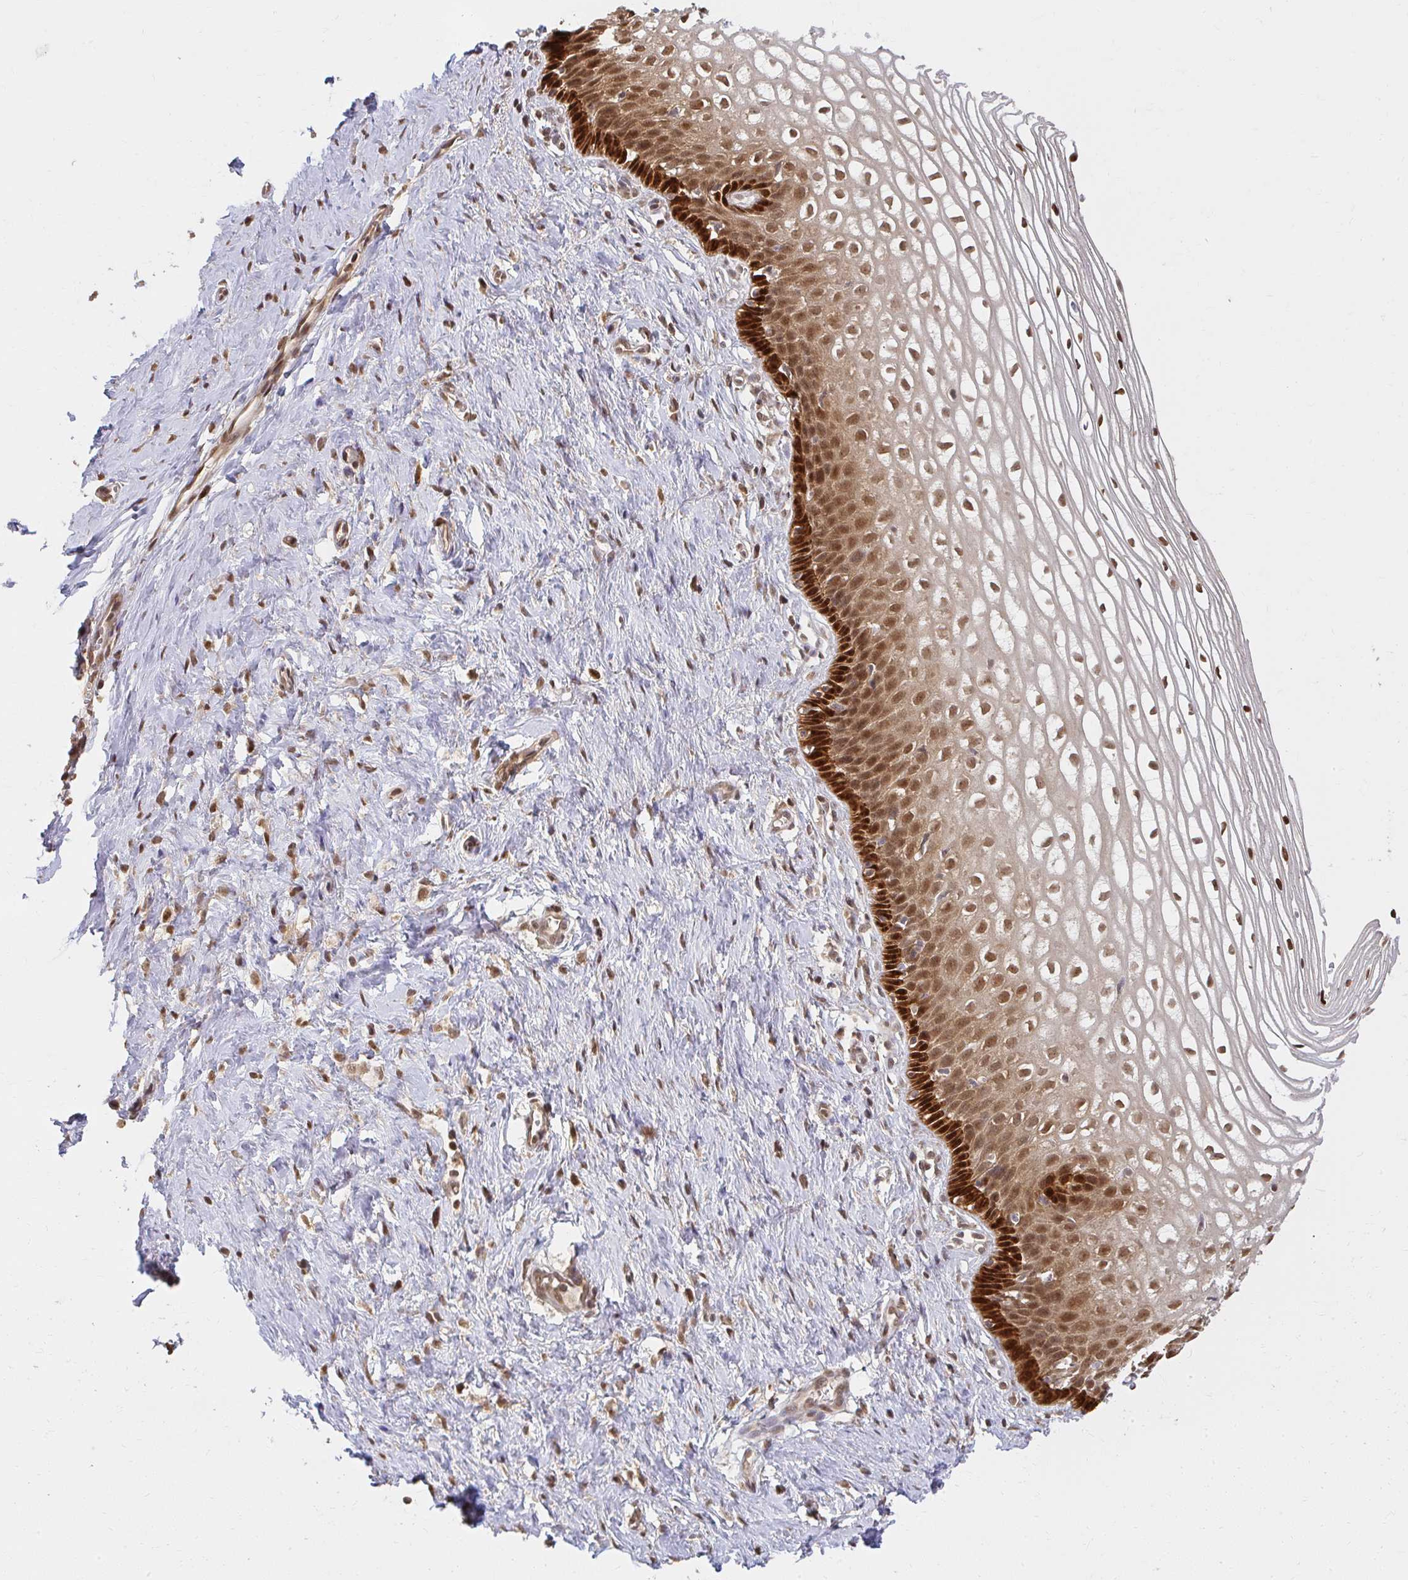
{"staining": {"intensity": "weak", "quantity": "25%-75%", "location": "cytoplasmic/membranous"}, "tissue": "cervix", "cell_type": "Glandular cells", "image_type": "normal", "snomed": [{"axis": "morphology", "description": "Normal tissue, NOS"}, {"axis": "topography", "description": "Cervix"}], "caption": "Weak cytoplasmic/membranous protein staining is appreciated in approximately 25%-75% of glandular cells in cervix. (IHC, brightfield microscopy, high magnification).", "gene": "LARS2", "patient": {"sex": "female", "age": 36}}